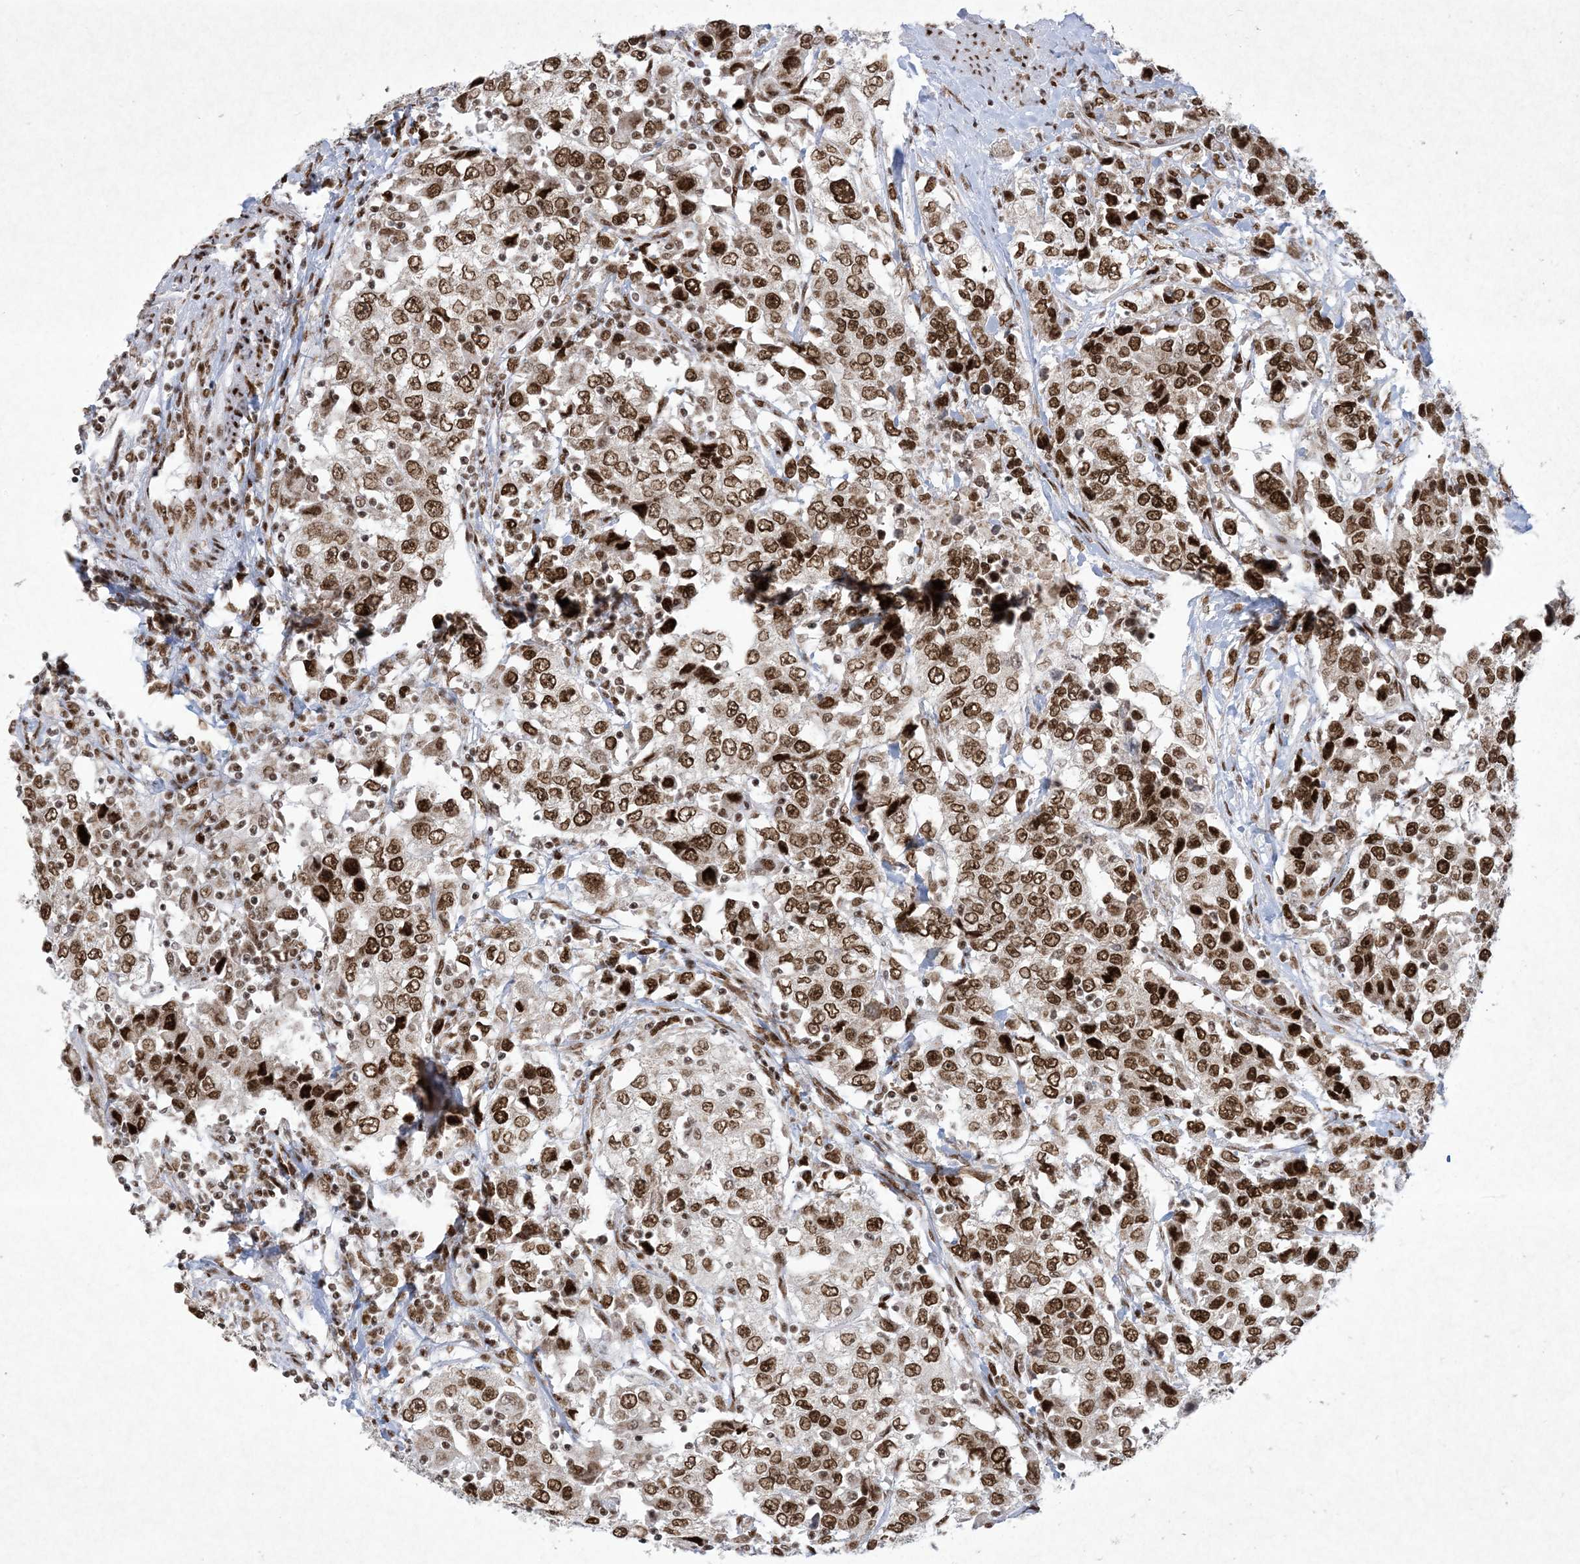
{"staining": {"intensity": "strong", "quantity": ">75%", "location": "nuclear"}, "tissue": "urothelial cancer", "cell_type": "Tumor cells", "image_type": "cancer", "snomed": [{"axis": "morphology", "description": "Urothelial carcinoma, High grade"}, {"axis": "topography", "description": "Urinary bladder"}], "caption": "Immunohistochemistry photomicrograph of neoplastic tissue: high-grade urothelial carcinoma stained using immunohistochemistry (IHC) exhibits high levels of strong protein expression localized specifically in the nuclear of tumor cells, appearing as a nuclear brown color.", "gene": "PKNOX2", "patient": {"sex": "female", "age": 80}}